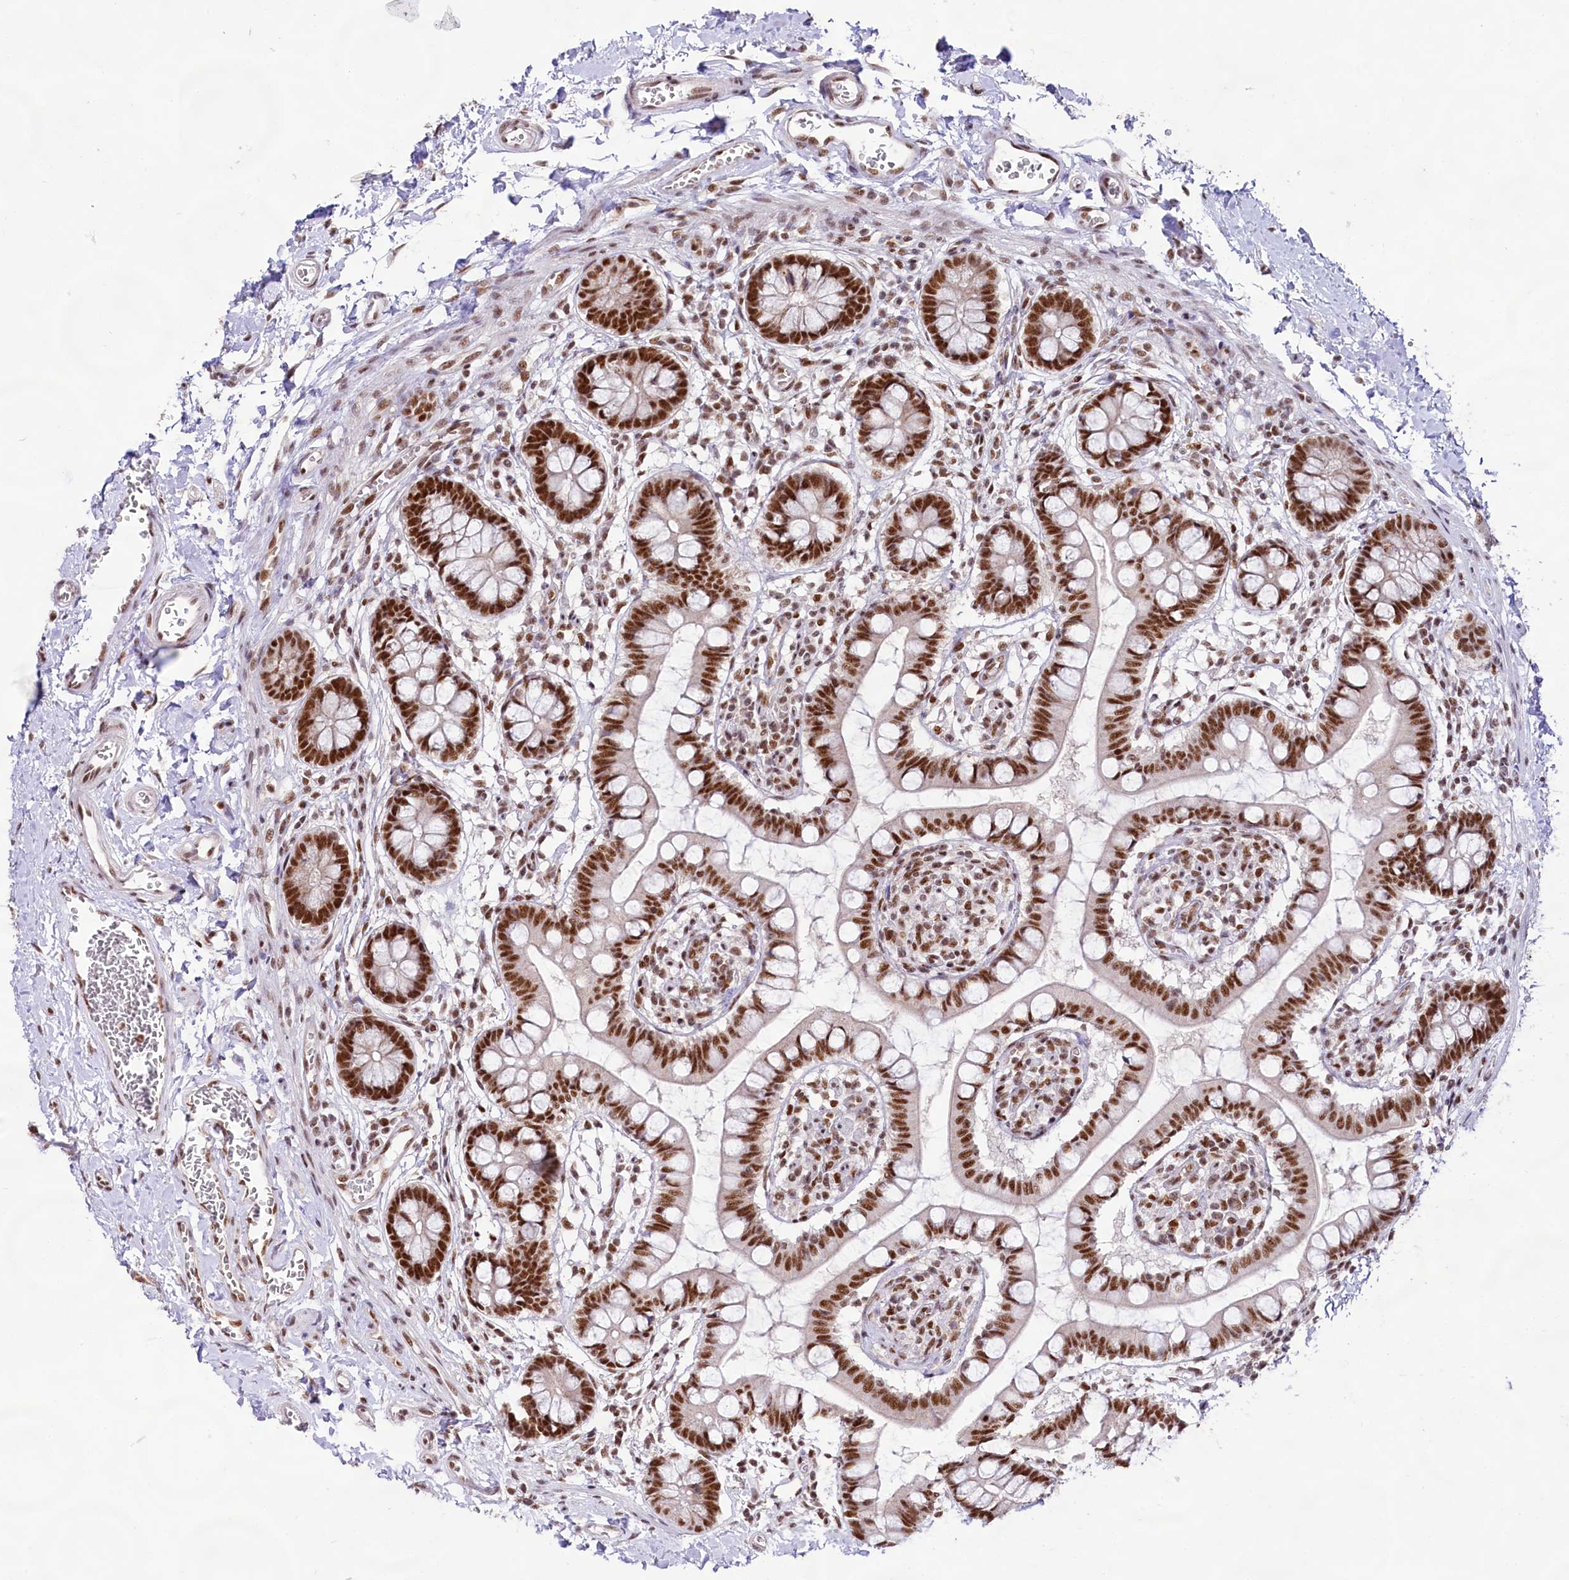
{"staining": {"intensity": "strong", "quantity": ">75%", "location": "nuclear"}, "tissue": "small intestine", "cell_type": "Glandular cells", "image_type": "normal", "snomed": [{"axis": "morphology", "description": "Normal tissue, NOS"}, {"axis": "topography", "description": "Small intestine"}], "caption": "A high-resolution photomicrograph shows immunohistochemistry staining of unremarkable small intestine, which displays strong nuclear expression in about >75% of glandular cells. The staining was performed using DAB (3,3'-diaminobenzidine), with brown indicating positive protein expression. Nuclei are stained blue with hematoxylin.", "gene": "HIRA", "patient": {"sex": "male", "age": 52}}